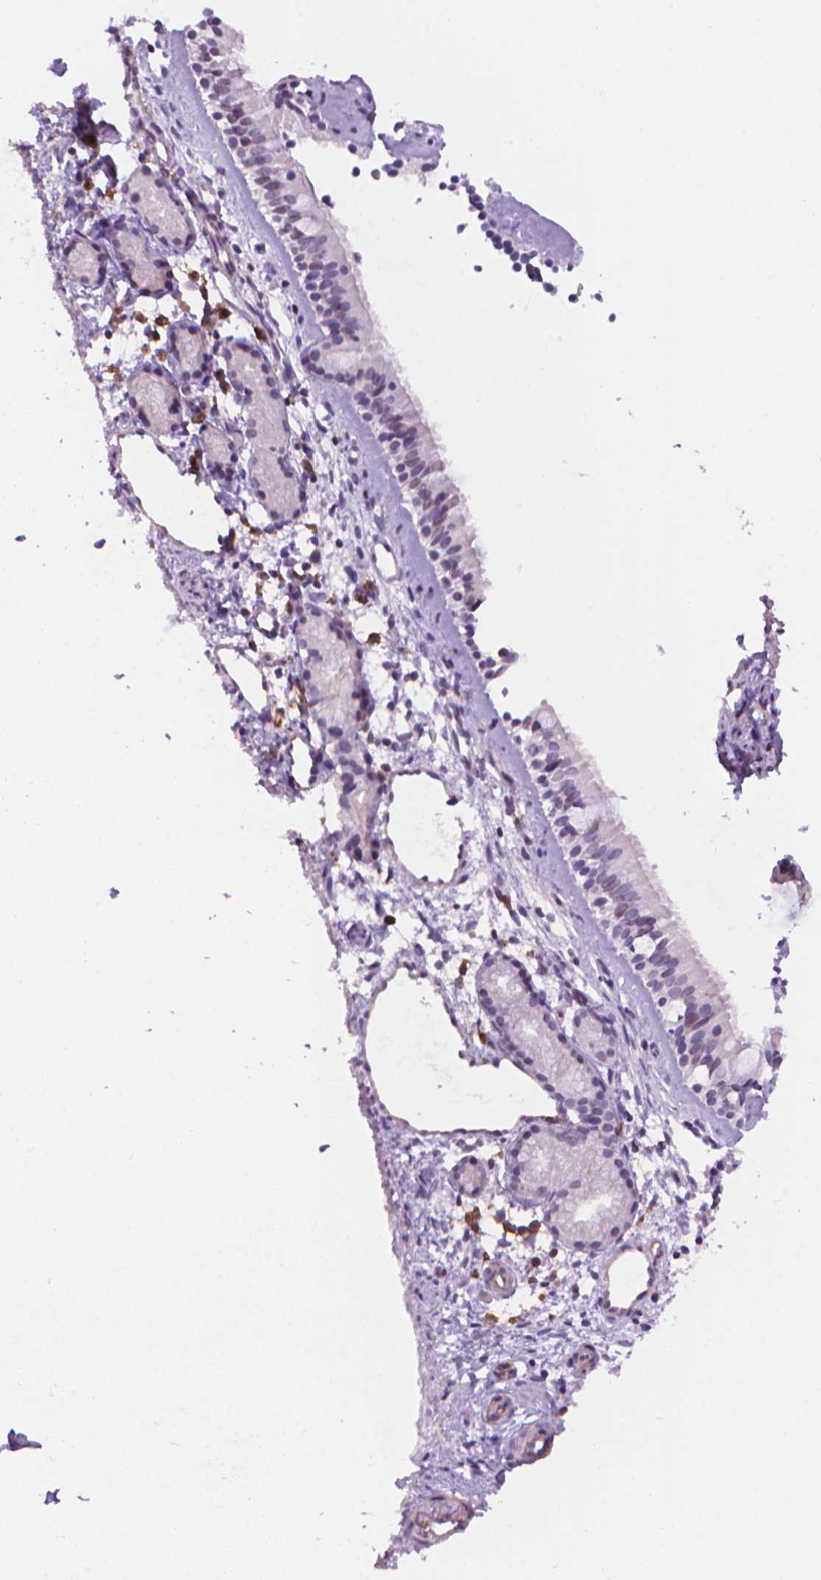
{"staining": {"intensity": "negative", "quantity": "none", "location": "none"}, "tissue": "nasopharynx", "cell_type": "Respiratory epithelial cells", "image_type": "normal", "snomed": [{"axis": "morphology", "description": "Normal tissue, NOS"}, {"axis": "topography", "description": "Nasopharynx"}], "caption": "A high-resolution image shows IHC staining of normal nasopharynx, which demonstrates no significant staining in respiratory epithelial cells. The staining is performed using DAB (3,3'-diaminobenzidine) brown chromogen with nuclei counter-stained in using hematoxylin.", "gene": "TMEM184A", "patient": {"sex": "female", "age": 52}}